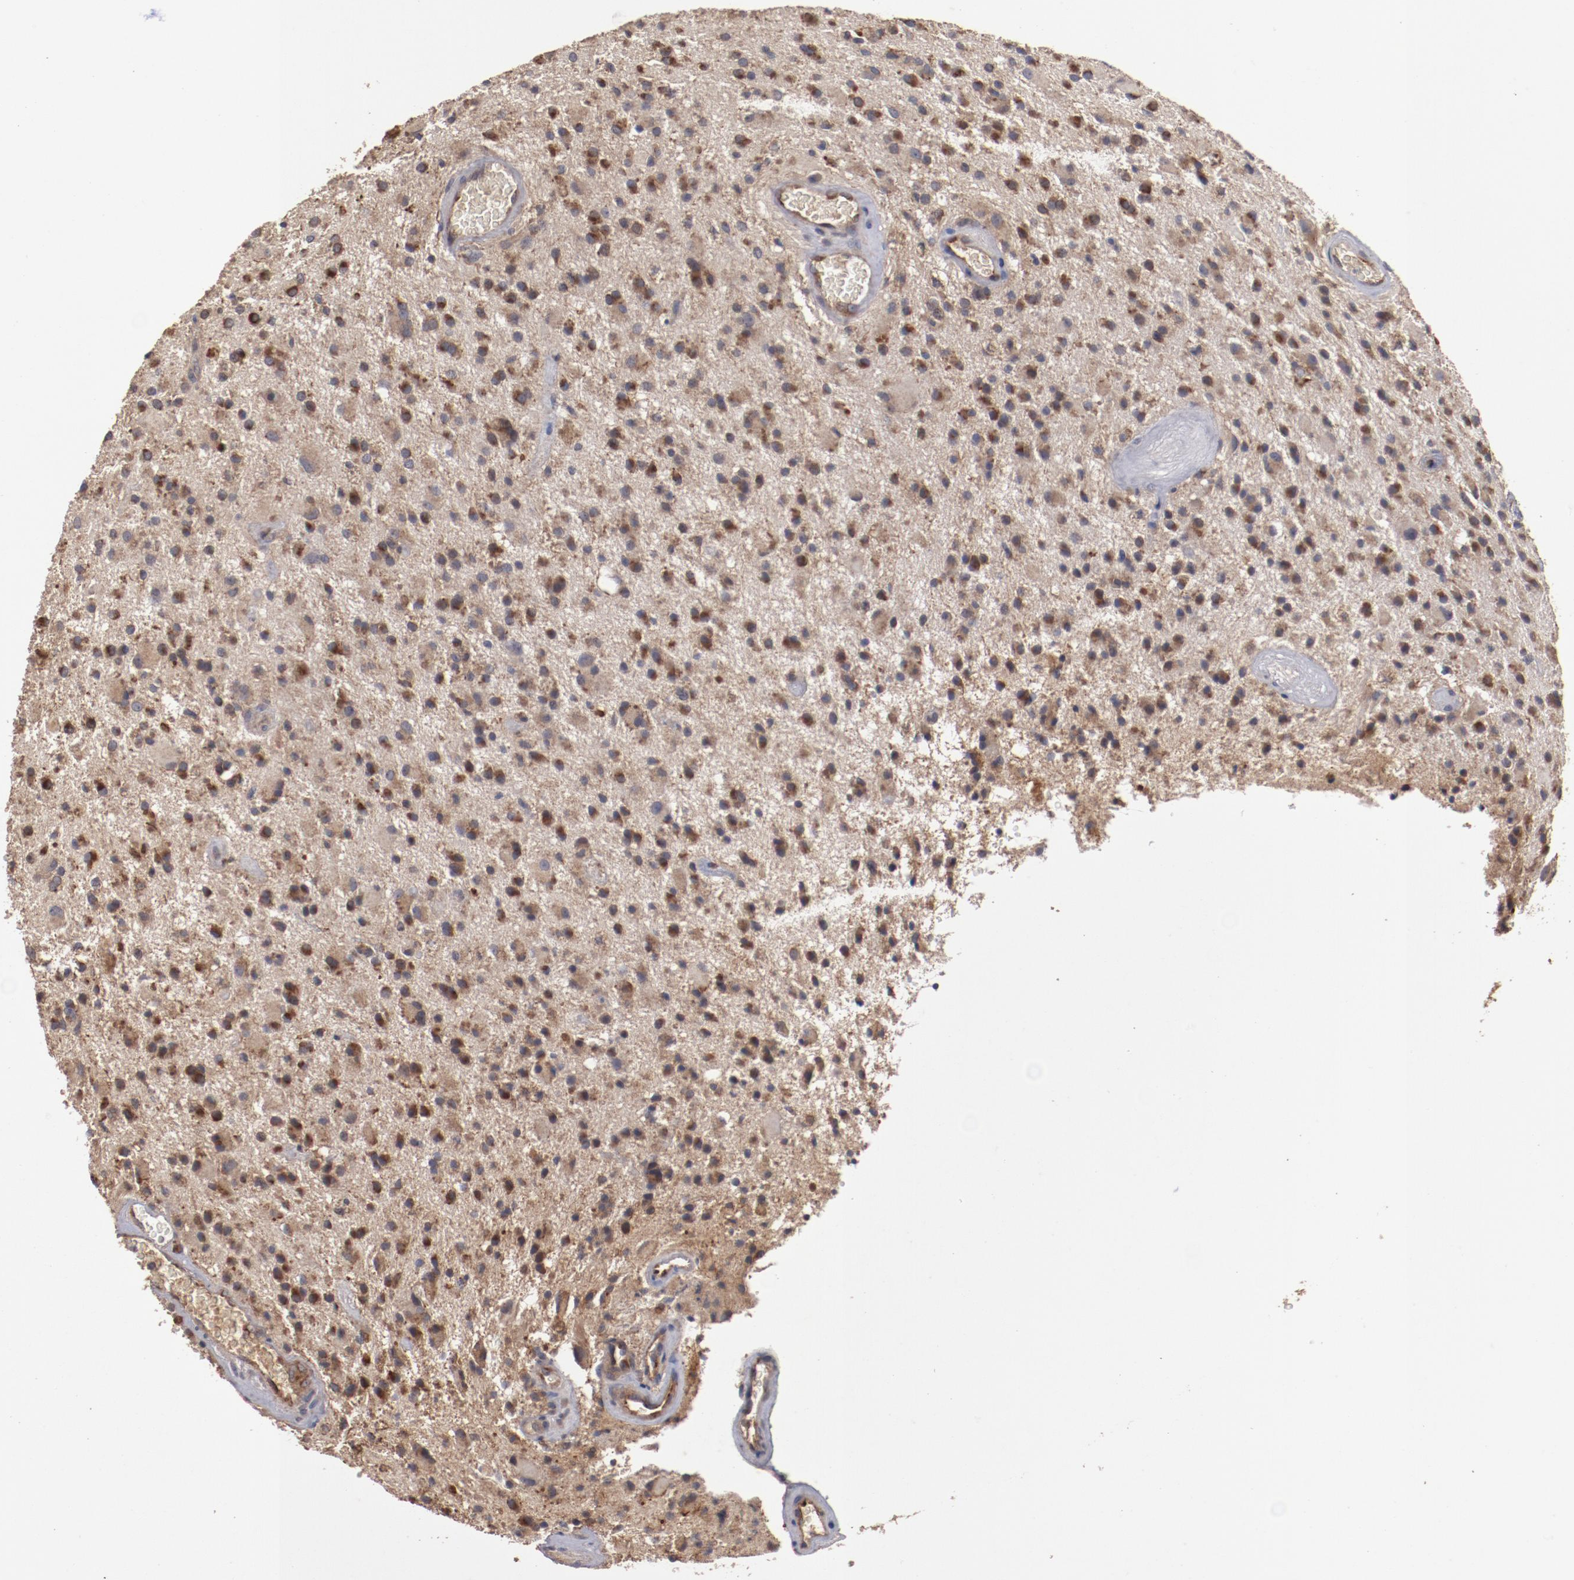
{"staining": {"intensity": "moderate", "quantity": ">75%", "location": "cytoplasmic/membranous,nuclear"}, "tissue": "glioma", "cell_type": "Tumor cells", "image_type": "cancer", "snomed": [{"axis": "morphology", "description": "Glioma, malignant, Low grade"}, {"axis": "topography", "description": "Brain"}], "caption": "Glioma tissue displays moderate cytoplasmic/membranous and nuclear expression in approximately >75% of tumor cells", "gene": "DIPK2B", "patient": {"sex": "male", "age": 58}}